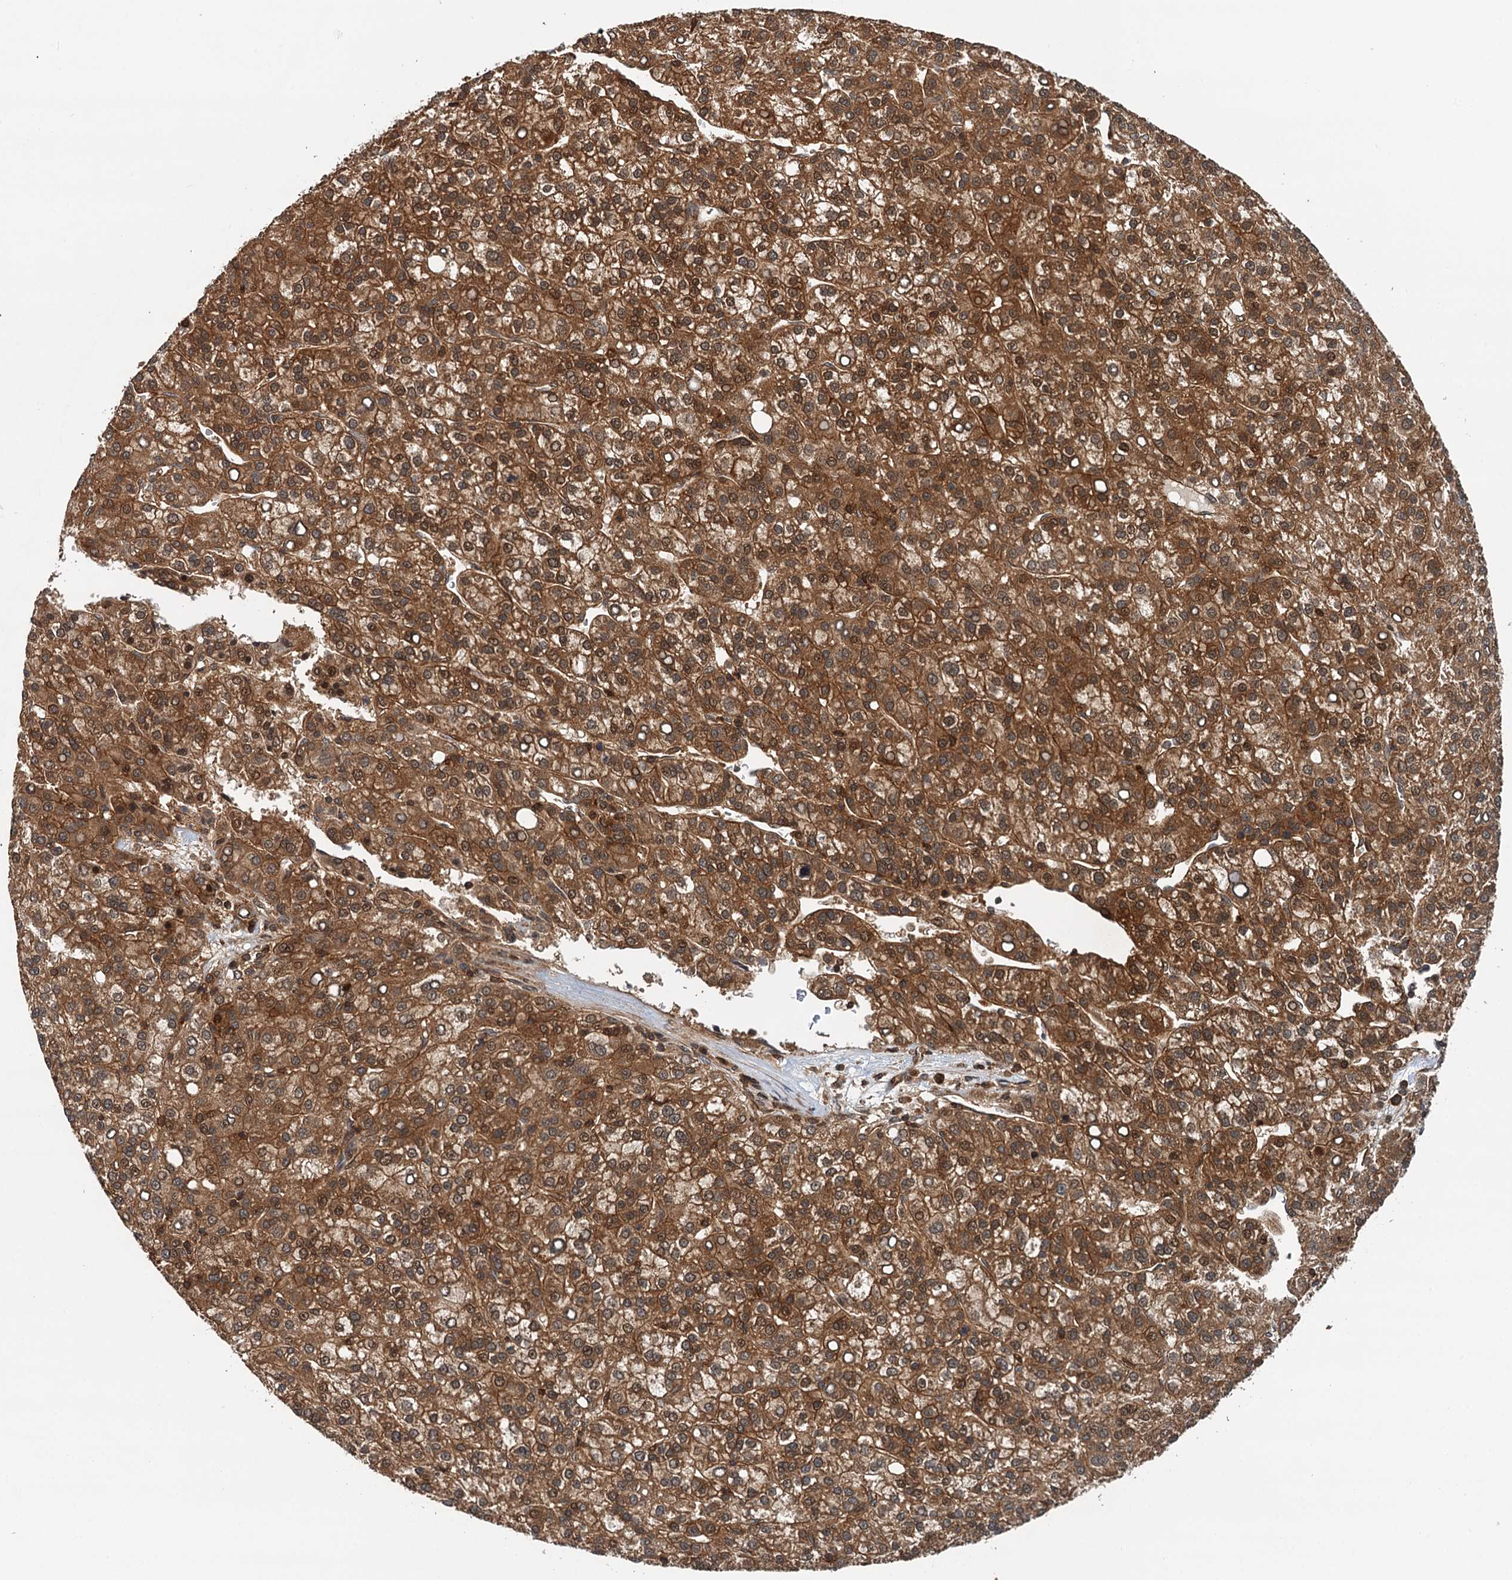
{"staining": {"intensity": "strong", "quantity": ">75%", "location": "cytoplasmic/membranous"}, "tissue": "liver cancer", "cell_type": "Tumor cells", "image_type": "cancer", "snomed": [{"axis": "morphology", "description": "Carcinoma, Hepatocellular, NOS"}, {"axis": "topography", "description": "Liver"}], "caption": "Protein expression analysis of liver cancer exhibits strong cytoplasmic/membranous expression in approximately >75% of tumor cells.", "gene": "STUB1", "patient": {"sex": "female", "age": 58}}